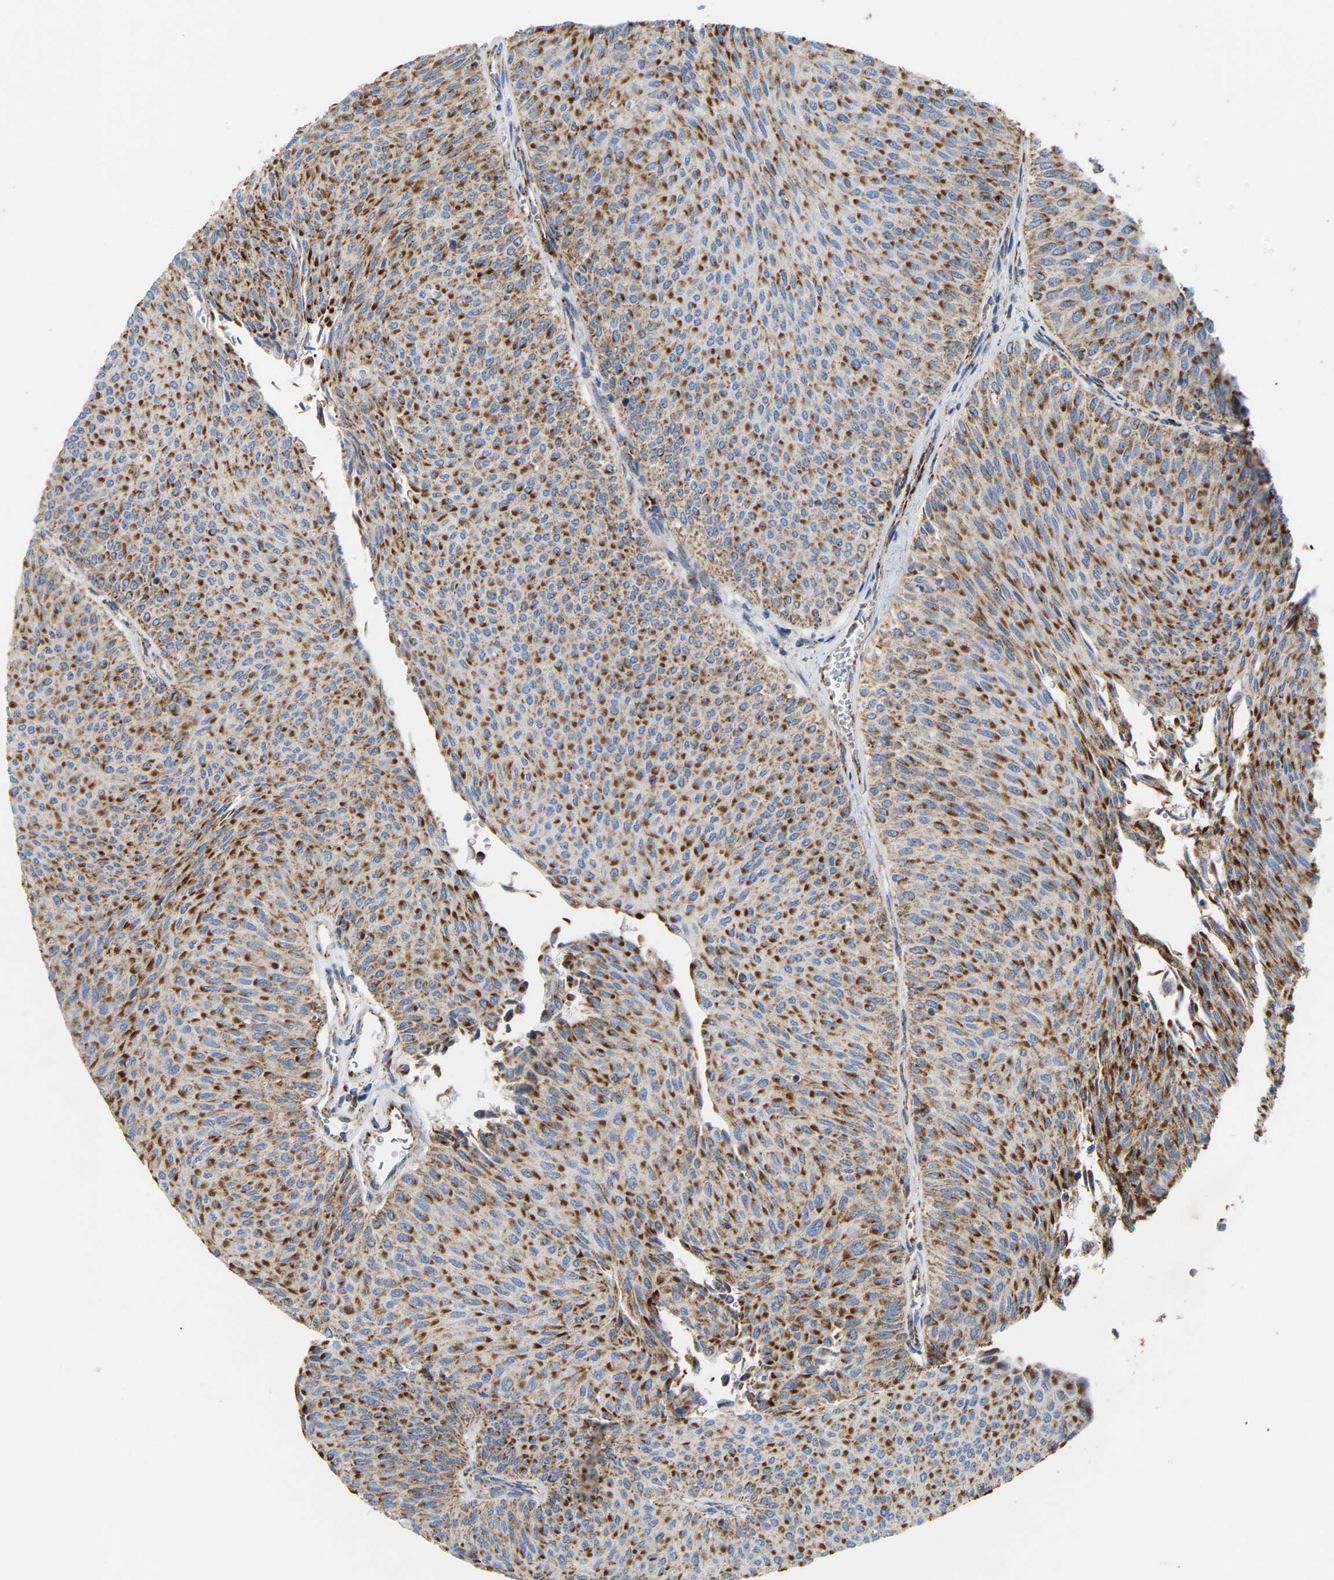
{"staining": {"intensity": "moderate", "quantity": ">75%", "location": "cytoplasmic/membranous"}, "tissue": "urothelial cancer", "cell_type": "Tumor cells", "image_type": "cancer", "snomed": [{"axis": "morphology", "description": "Urothelial carcinoma, Low grade"}, {"axis": "topography", "description": "Urinary bladder"}], "caption": "Moderate cytoplasmic/membranous expression is identified in approximately >75% of tumor cells in urothelial carcinoma (low-grade). (DAB = brown stain, brightfield microscopy at high magnification).", "gene": "HIBADH", "patient": {"sex": "male", "age": 78}}